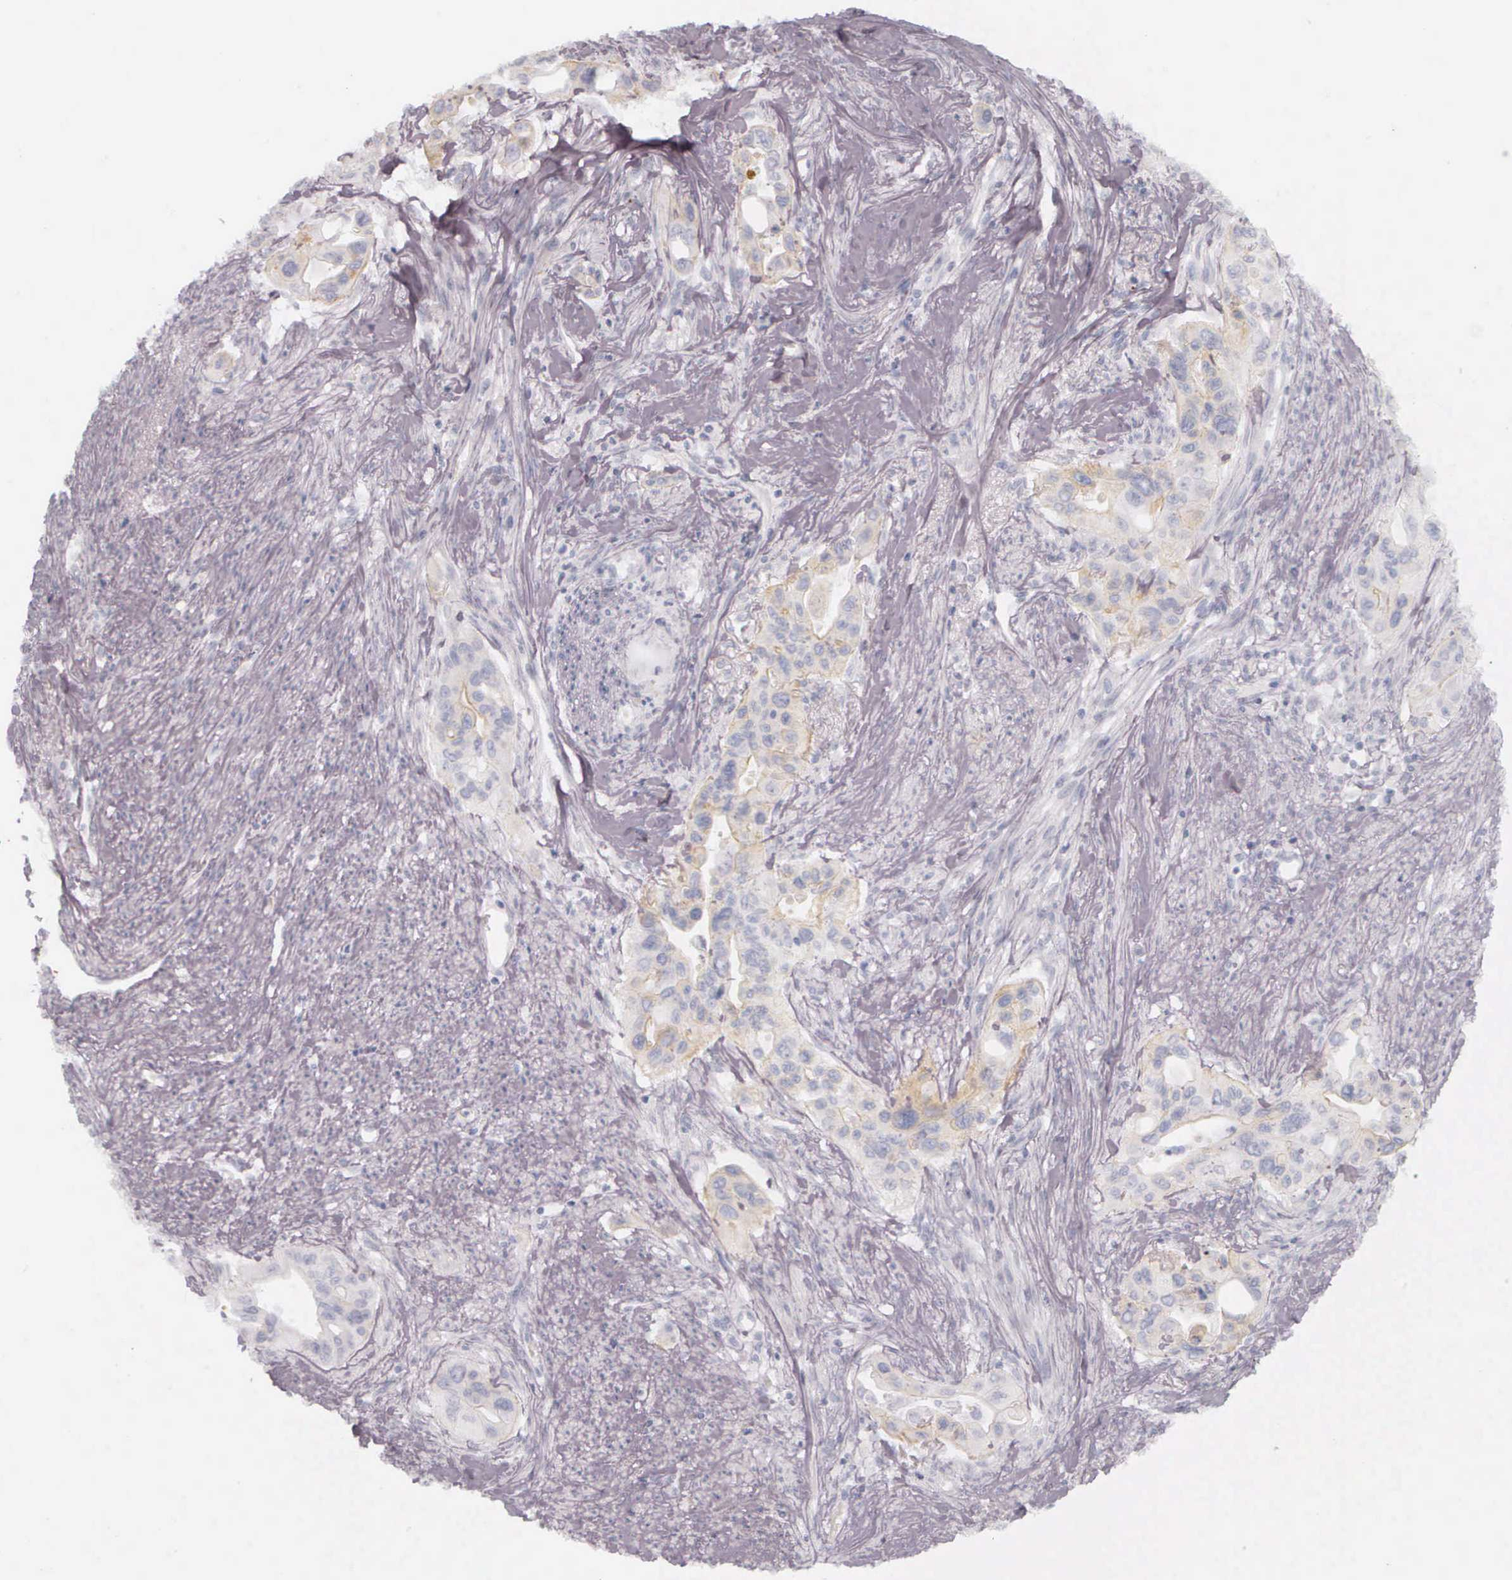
{"staining": {"intensity": "negative", "quantity": "none", "location": "none"}, "tissue": "pancreatic cancer", "cell_type": "Tumor cells", "image_type": "cancer", "snomed": [{"axis": "morphology", "description": "Adenocarcinoma, NOS"}, {"axis": "topography", "description": "Pancreas"}], "caption": "This is a histopathology image of immunohistochemistry (IHC) staining of pancreatic cancer (adenocarcinoma), which shows no expression in tumor cells.", "gene": "KRT14", "patient": {"sex": "male", "age": 77}}